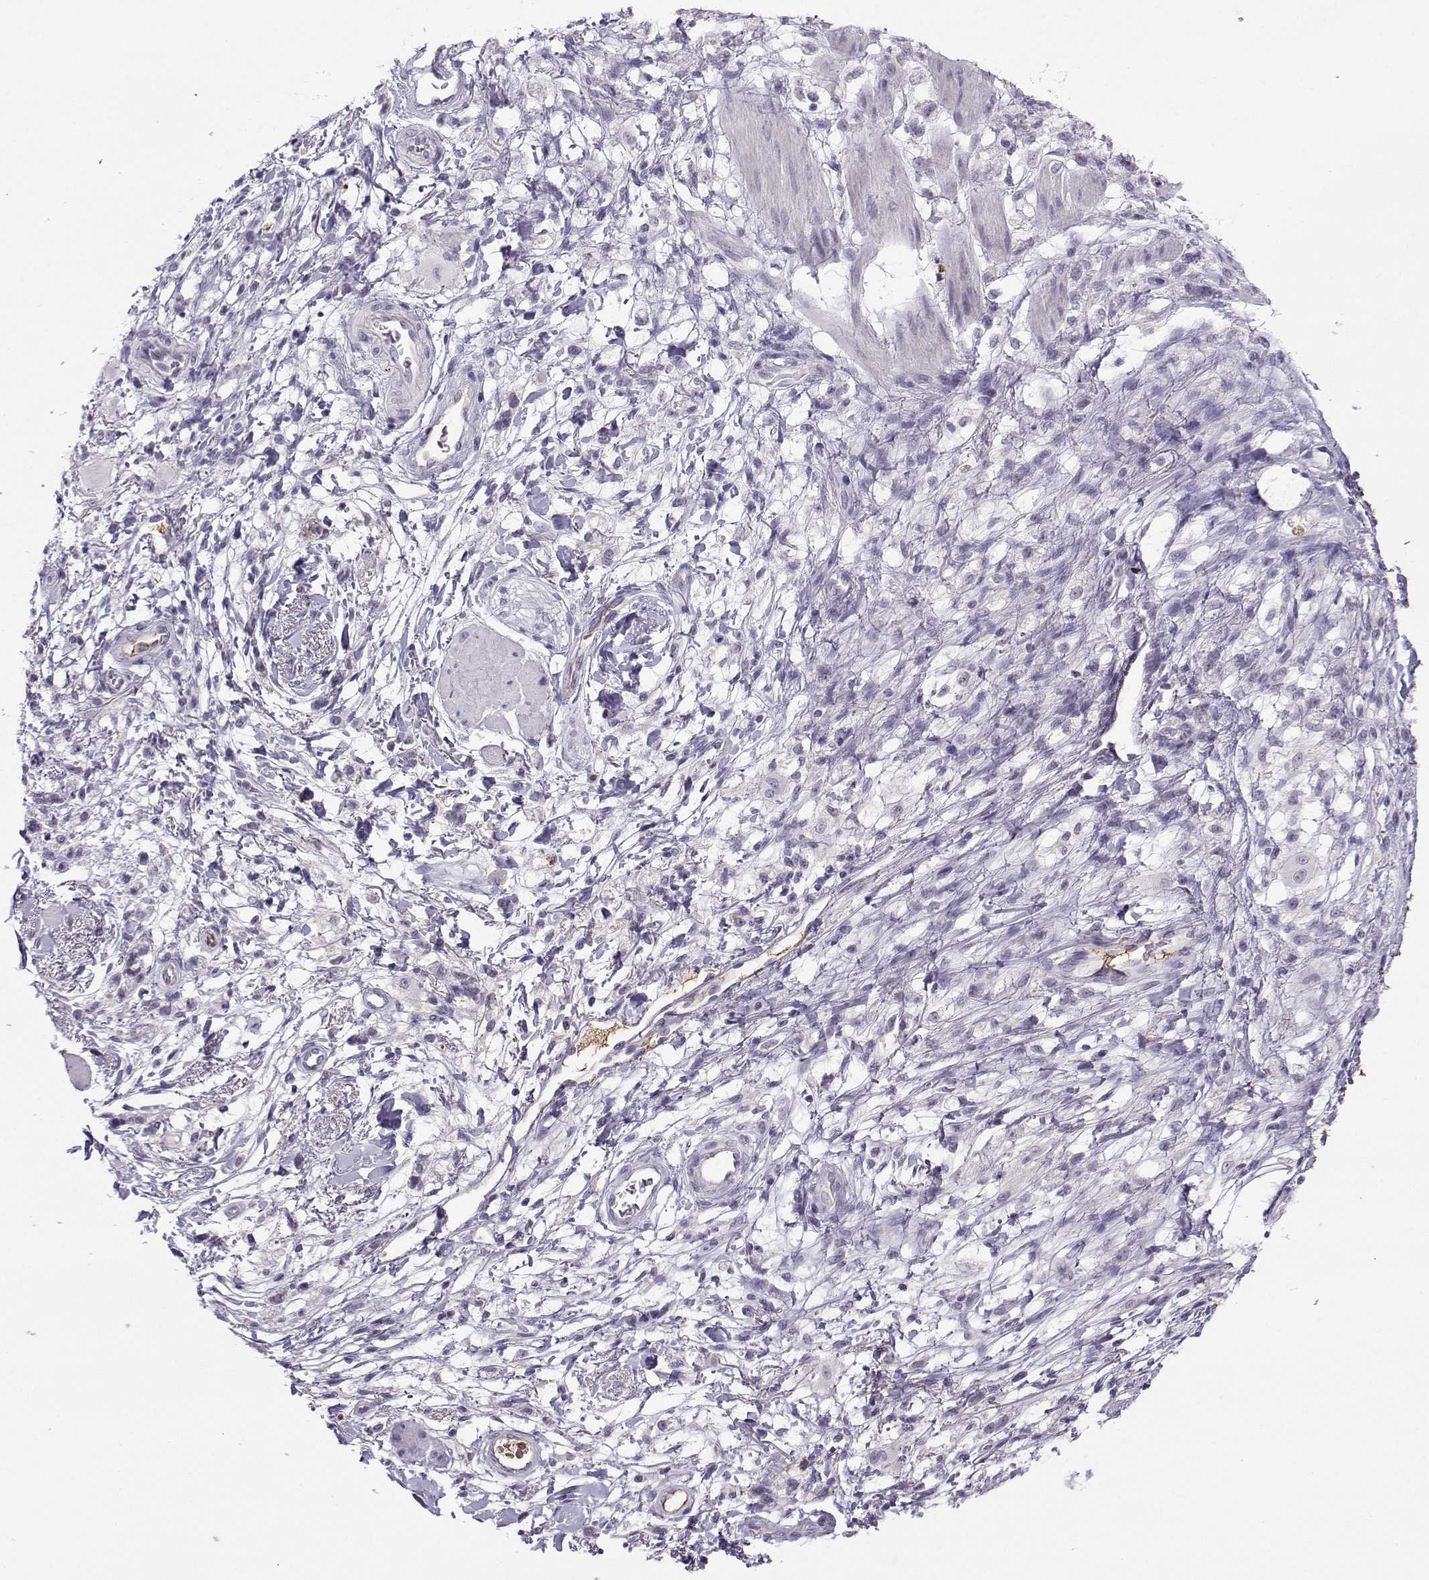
{"staining": {"intensity": "negative", "quantity": "none", "location": "none"}, "tissue": "stomach cancer", "cell_type": "Tumor cells", "image_type": "cancer", "snomed": [{"axis": "morphology", "description": "Adenocarcinoma, NOS"}, {"axis": "topography", "description": "Stomach"}], "caption": "Protein analysis of stomach cancer (adenocarcinoma) displays no significant staining in tumor cells.", "gene": "LHX1", "patient": {"sex": "female", "age": 60}}